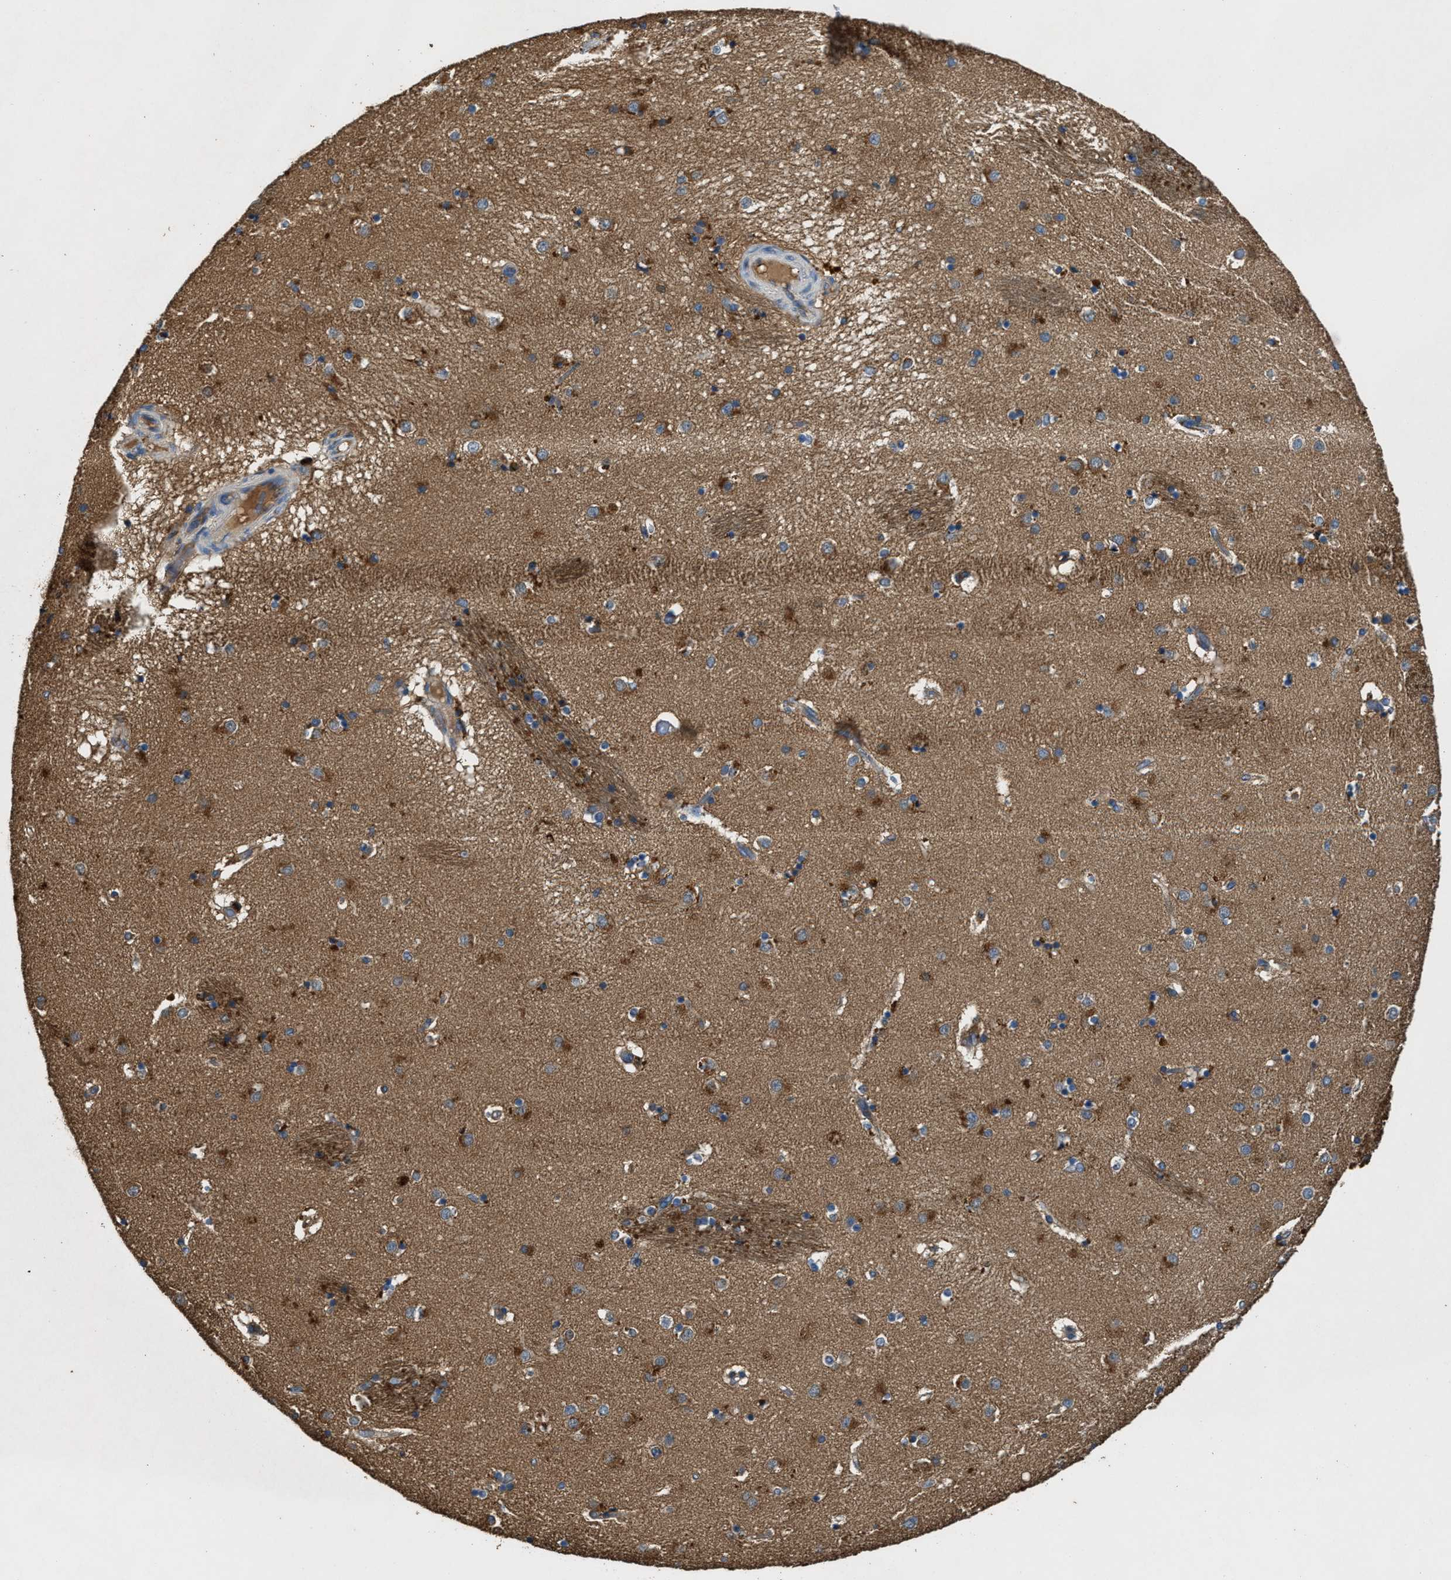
{"staining": {"intensity": "moderate", "quantity": "25%-75%", "location": "cytoplasmic/membranous"}, "tissue": "caudate", "cell_type": "Glial cells", "image_type": "normal", "snomed": [{"axis": "morphology", "description": "Normal tissue, NOS"}, {"axis": "topography", "description": "Lateral ventricle wall"}], "caption": "Immunohistochemical staining of benign caudate shows 25%-75% levels of moderate cytoplasmic/membranous protein staining in about 25%-75% of glial cells. Nuclei are stained in blue.", "gene": "BLOC1S1", "patient": {"sex": "male", "age": 70}}